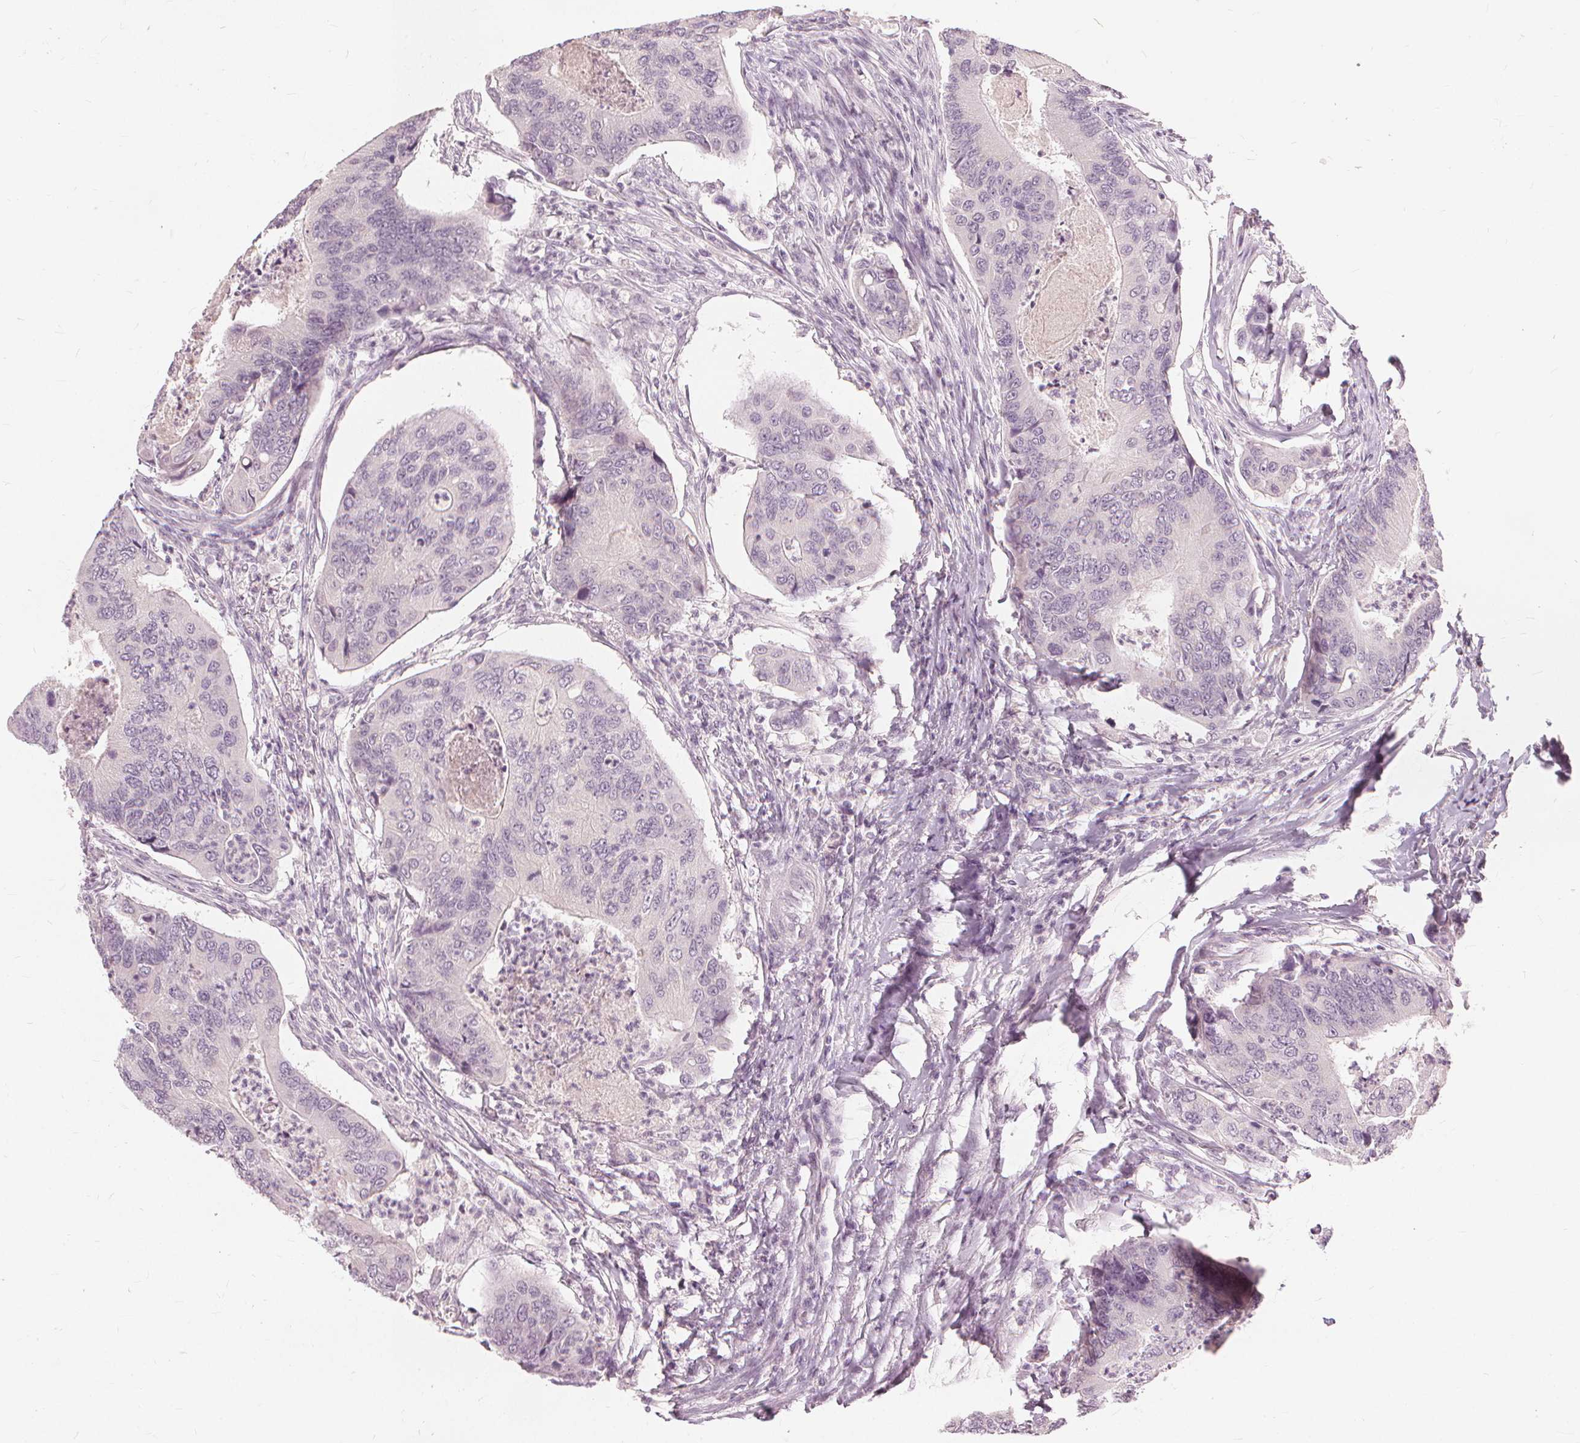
{"staining": {"intensity": "negative", "quantity": "none", "location": "none"}, "tissue": "colorectal cancer", "cell_type": "Tumor cells", "image_type": "cancer", "snomed": [{"axis": "morphology", "description": "Adenocarcinoma, NOS"}, {"axis": "topography", "description": "Colon"}], "caption": "The image displays no significant positivity in tumor cells of colorectal cancer (adenocarcinoma).", "gene": "SFTPD", "patient": {"sex": "female", "age": 67}}